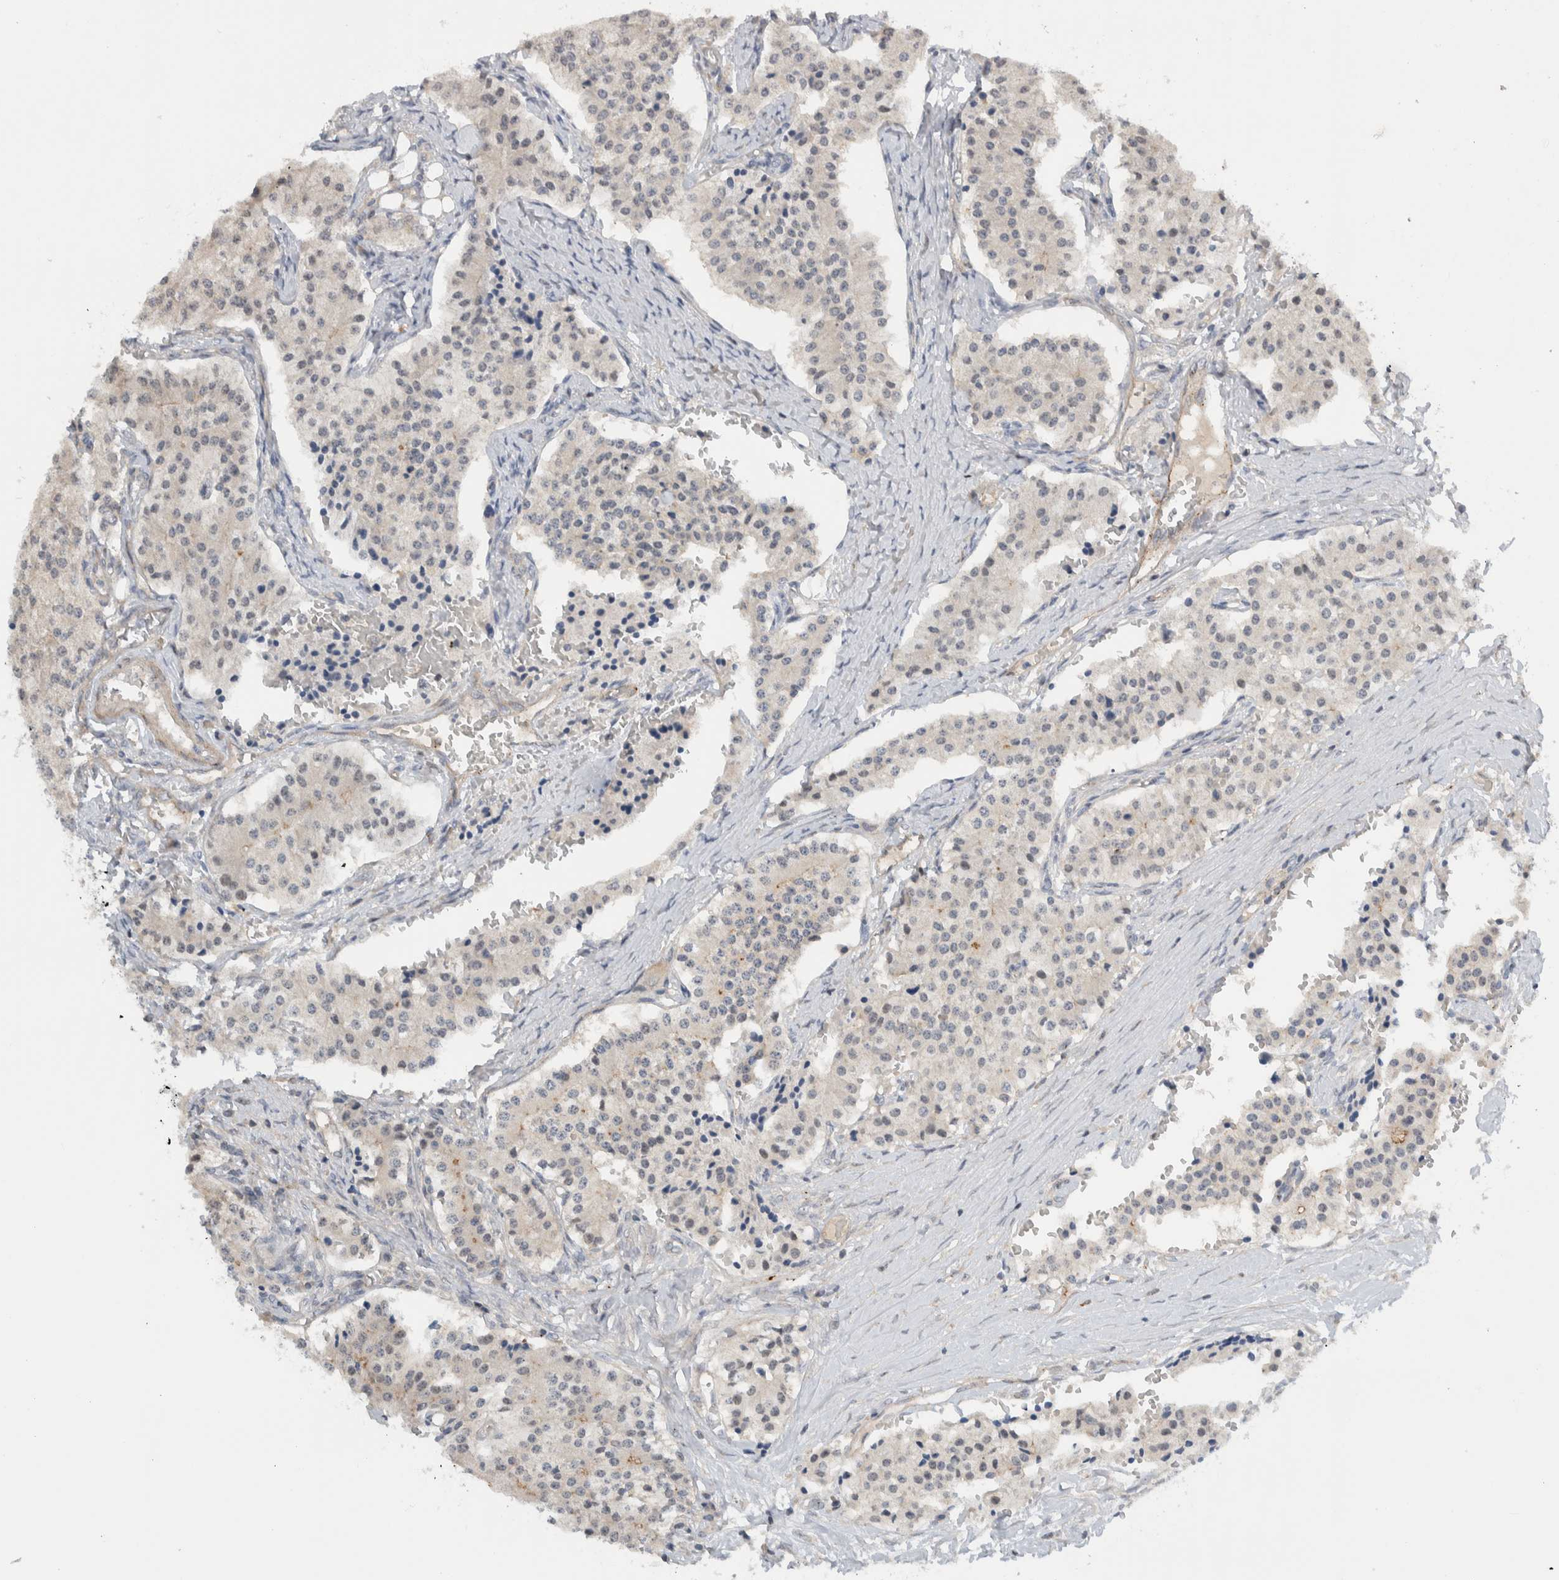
{"staining": {"intensity": "weak", "quantity": "<25%", "location": "cytoplasmic/membranous"}, "tissue": "carcinoid", "cell_type": "Tumor cells", "image_type": "cancer", "snomed": [{"axis": "morphology", "description": "Carcinoid, malignant, NOS"}, {"axis": "topography", "description": "Colon"}], "caption": "High power microscopy image of an IHC photomicrograph of carcinoid, revealing no significant expression in tumor cells.", "gene": "MPRIP", "patient": {"sex": "female", "age": 52}}